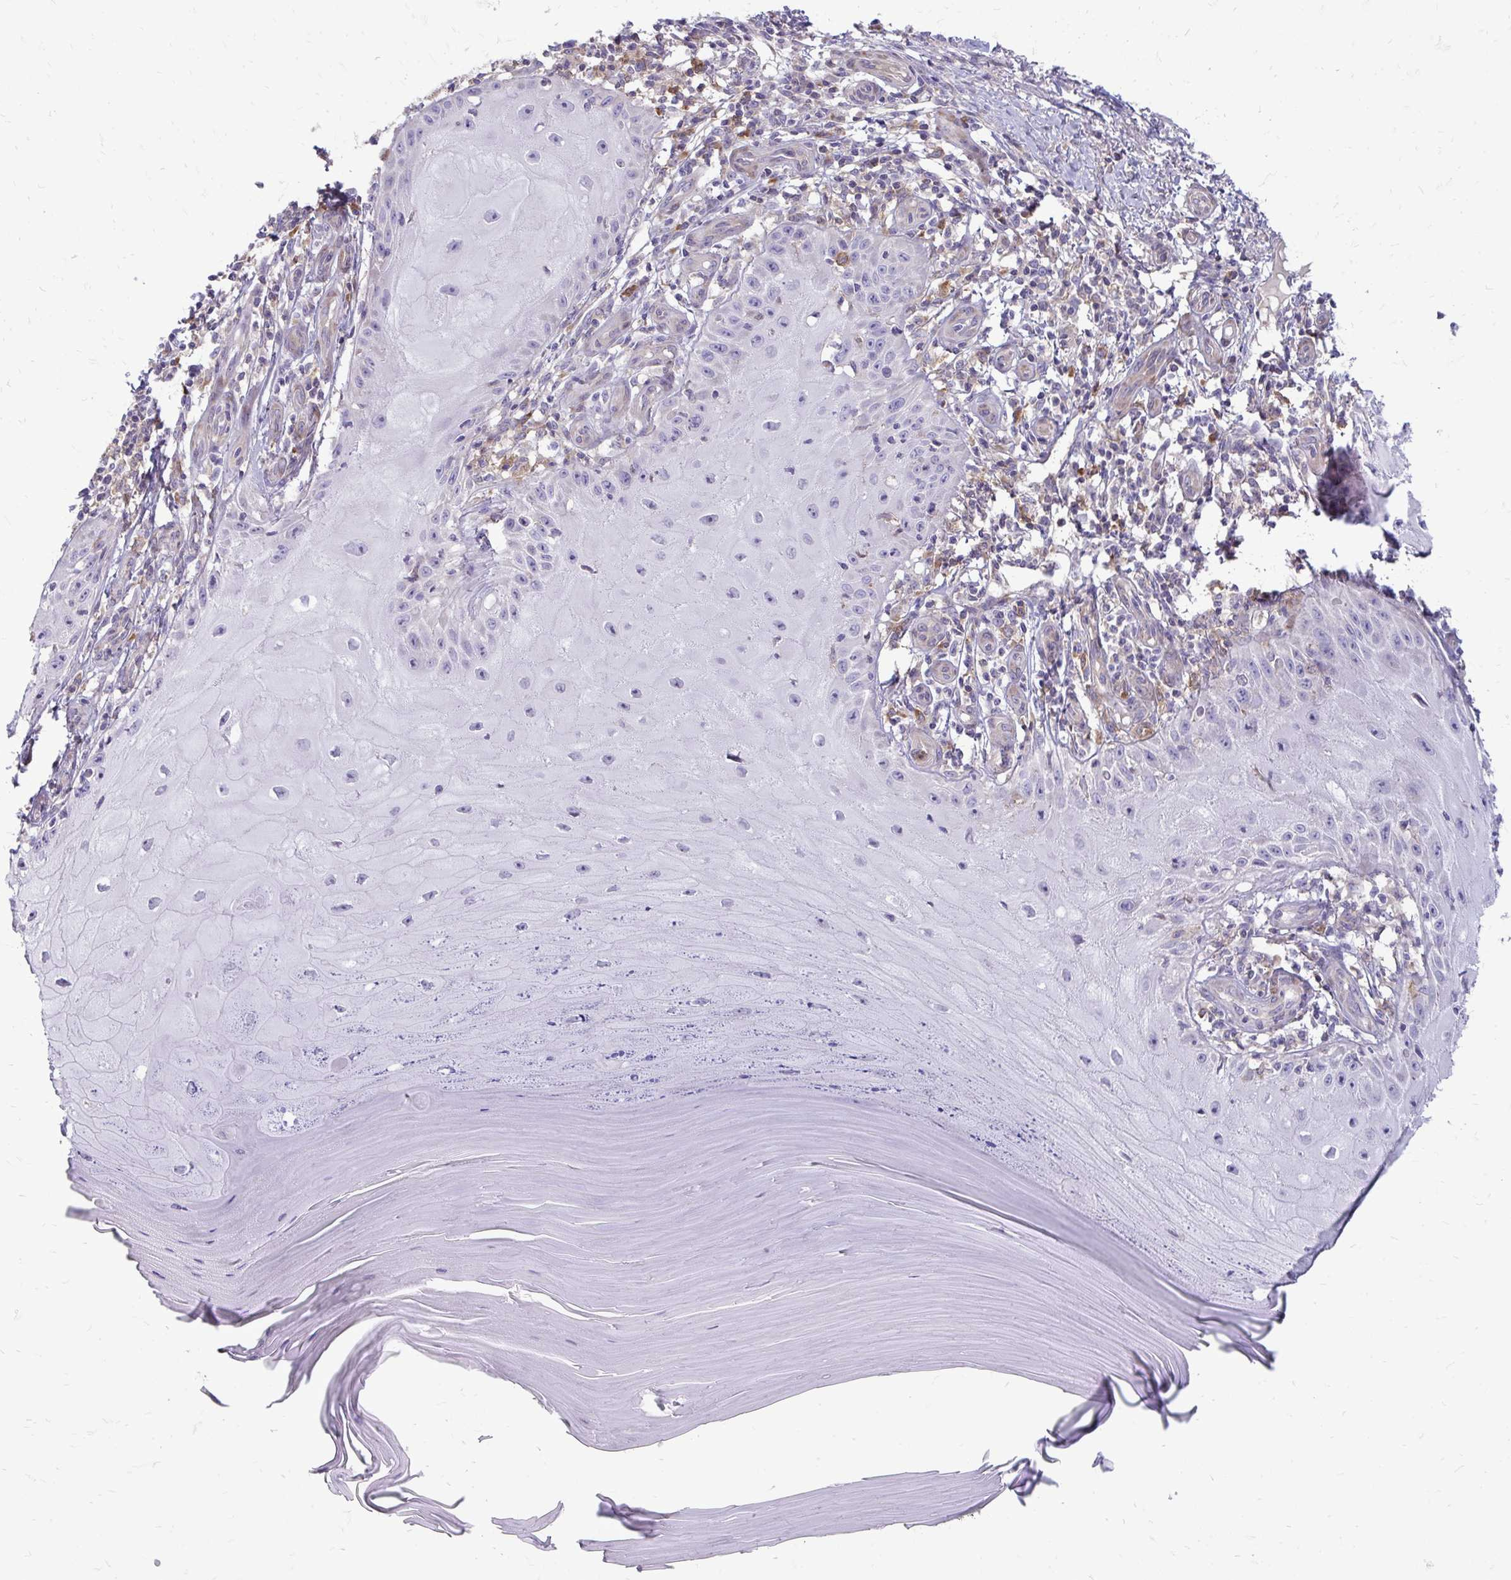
{"staining": {"intensity": "negative", "quantity": "none", "location": "none"}, "tissue": "skin cancer", "cell_type": "Tumor cells", "image_type": "cancer", "snomed": [{"axis": "morphology", "description": "Squamous cell carcinoma, NOS"}, {"axis": "topography", "description": "Skin"}], "caption": "This is an immunohistochemistry (IHC) histopathology image of skin cancer (squamous cell carcinoma). There is no positivity in tumor cells.", "gene": "ASAP1", "patient": {"sex": "female", "age": 77}}